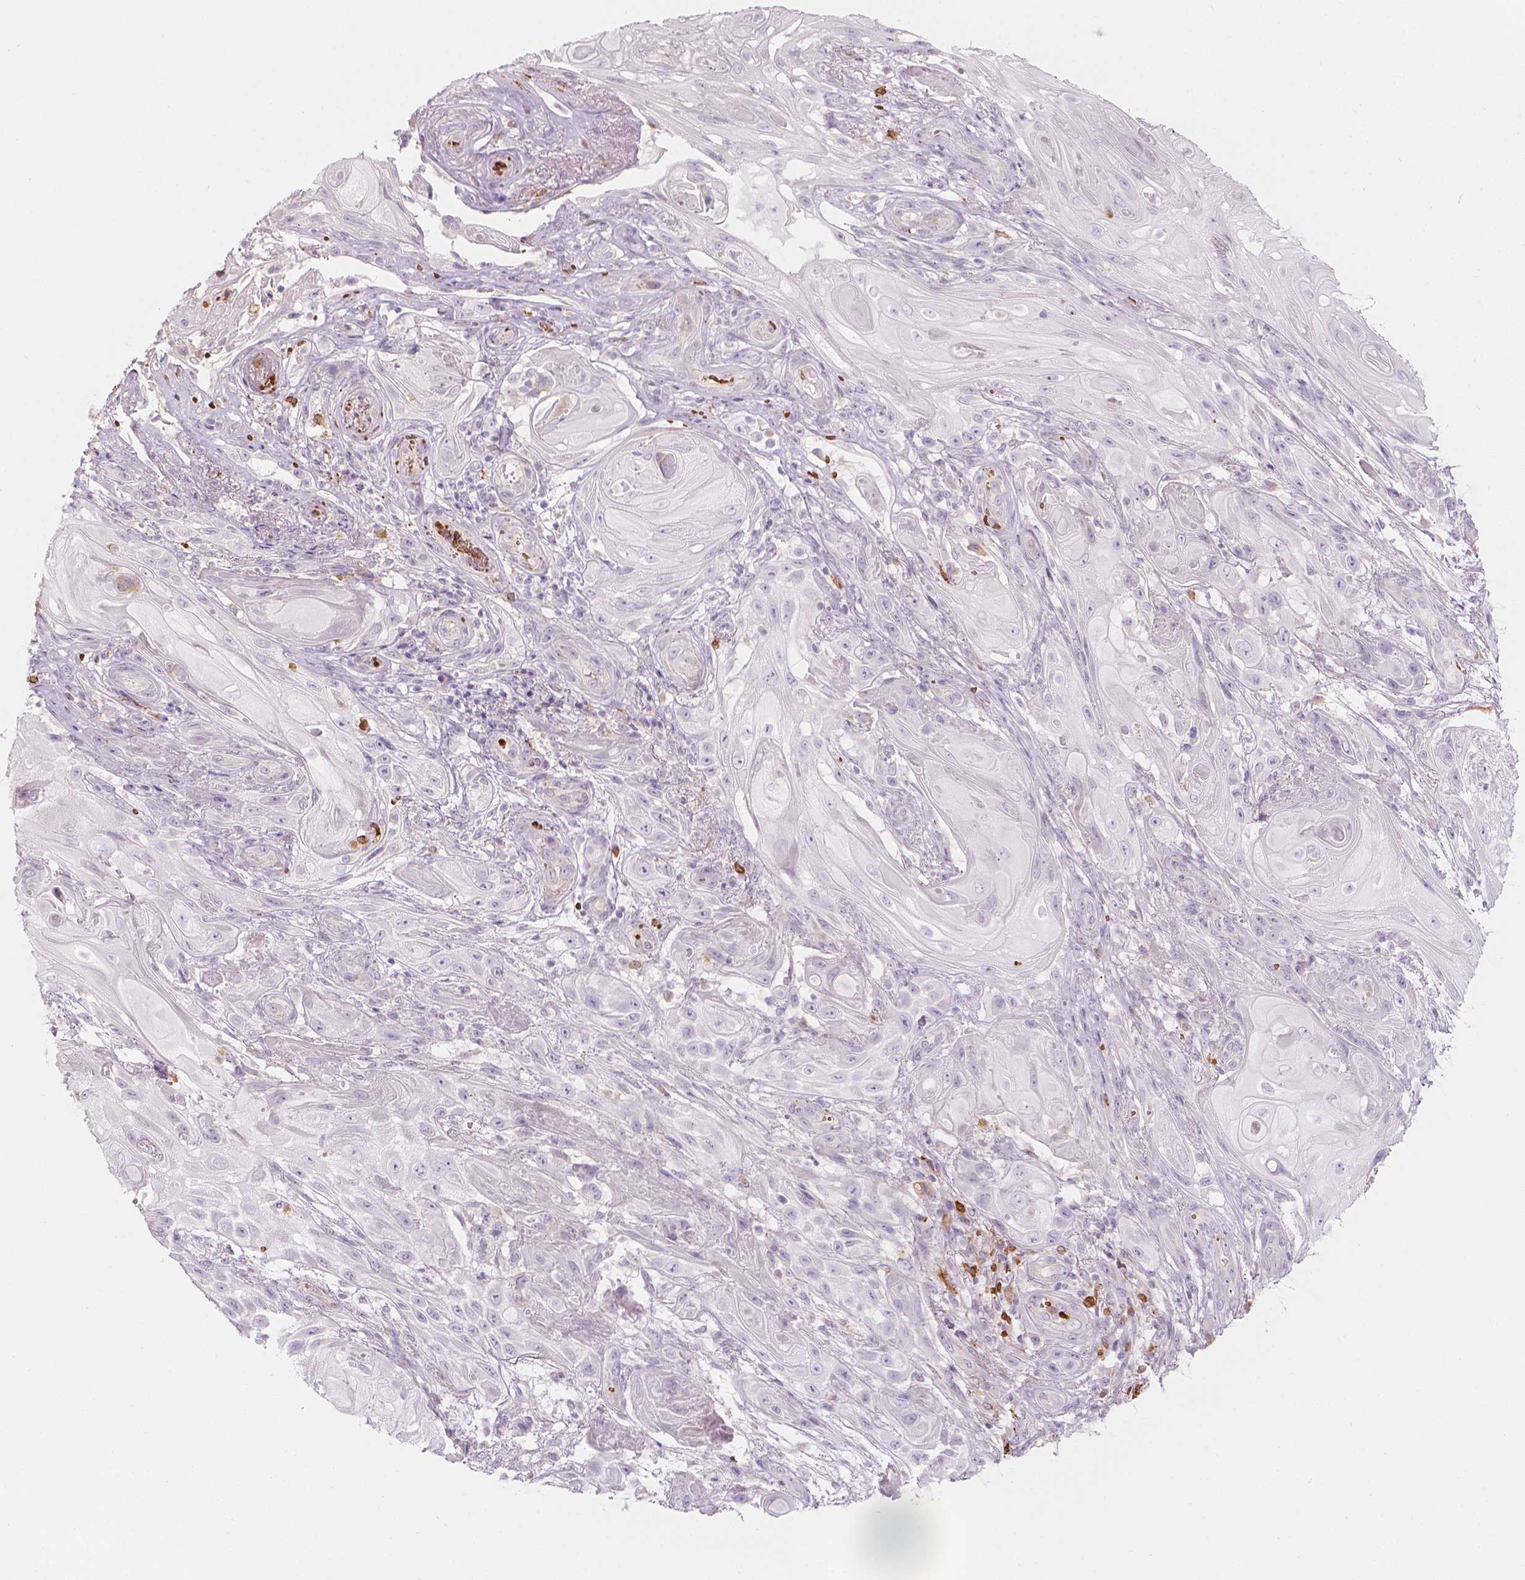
{"staining": {"intensity": "negative", "quantity": "none", "location": "none"}, "tissue": "skin cancer", "cell_type": "Tumor cells", "image_type": "cancer", "snomed": [{"axis": "morphology", "description": "Squamous cell carcinoma, NOS"}, {"axis": "topography", "description": "Skin"}], "caption": "Skin cancer (squamous cell carcinoma) stained for a protein using immunohistochemistry (IHC) shows no positivity tumor cells.", "gene": "CES1", "patient": {"sex": "male", "age": 62}}